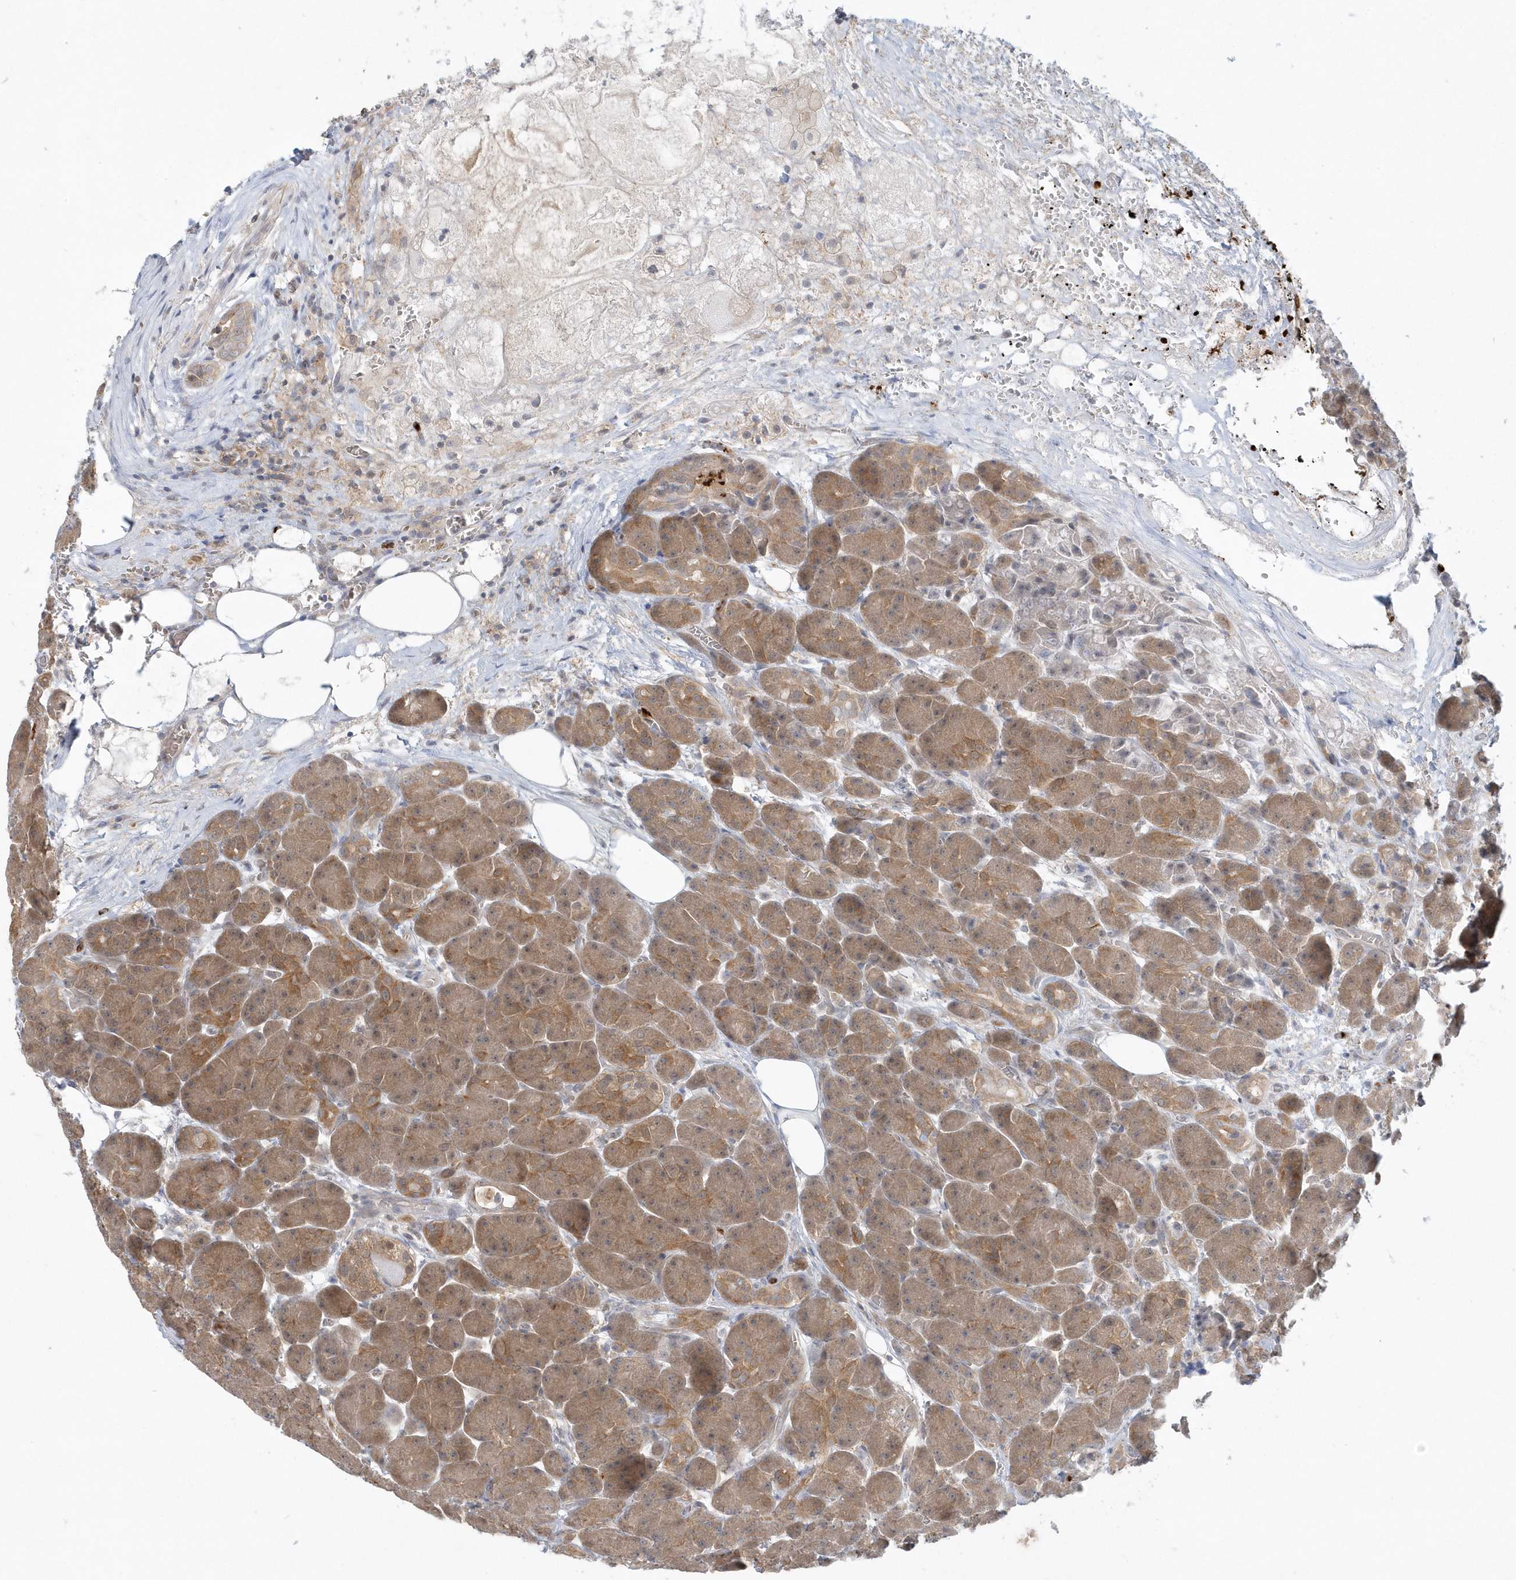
{"staining": {"intensity": "moderate", "quantity": ">75%", "location": "cytoplasmic/membranous"}, "tissue": "pancreas", "cell_type": "Exocrine glandular cells", "image_type": "normal", "snomed": [{"axis": "morphology", "description": "Normal tissue, NOS"}, {"axis": "topography", "description": "Pancreas"}], "caption": "Benign pancreas was stained to show a protein in brown. There is medium levels of moderate cytoplasmic/membranous positivity in approximately >75% of exocrine glandular cells.", "gene": "RNF7", "patient": {"sex": "male", "age": 63}}